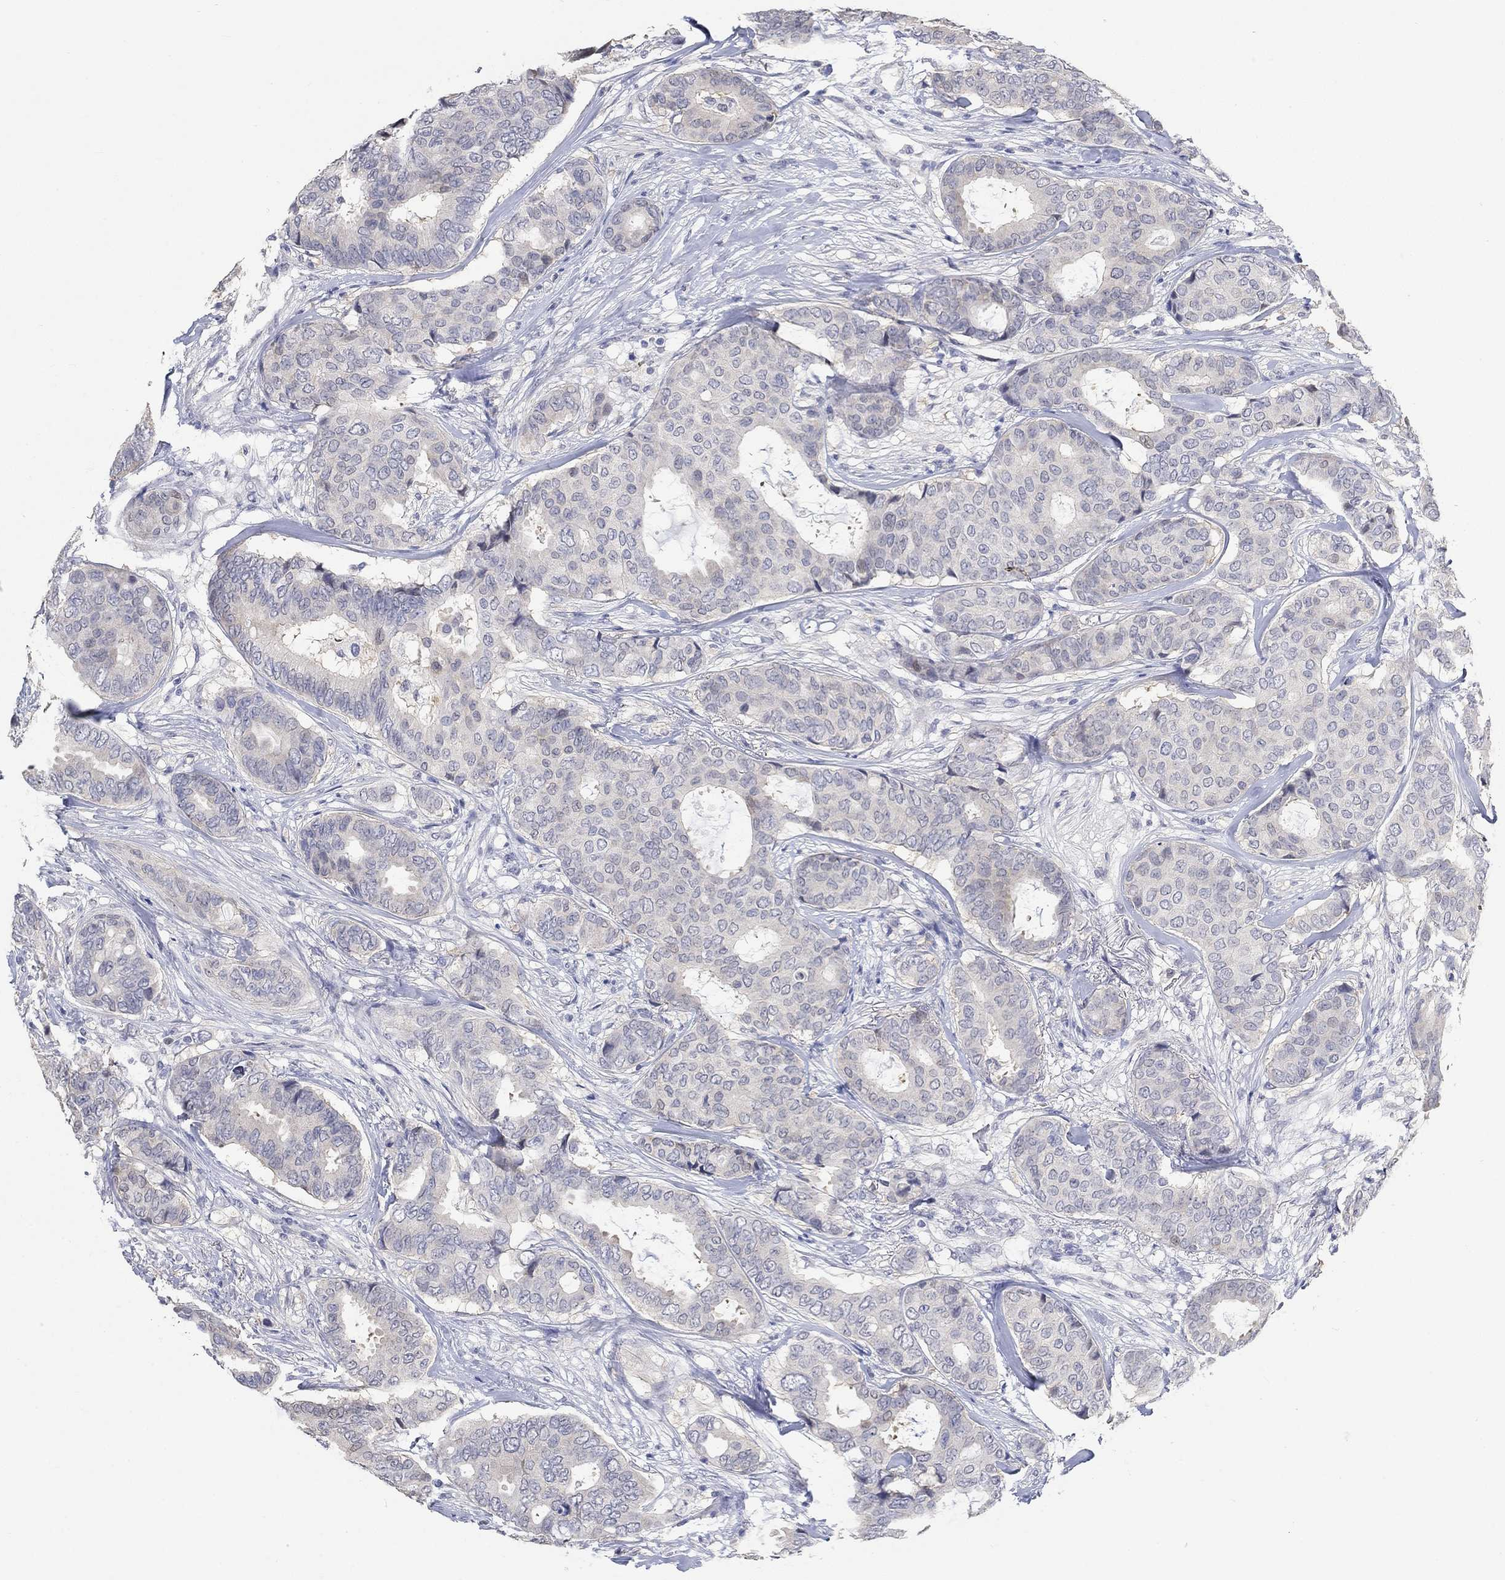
{"staining": {"intensity": "negative", "quantity": "none", "location": "none"}, "tissue": "breast cancer", "cell_type": "Tumor cells", "image_type": "cancer", "snomed": [{"axis": "morphology", "description": "Duct carcinoma"}, {"axis": "topography", "description": "Breast"}], "caption": "Immunohistochemical staining of breast cancer (infiltrating ductal carcinoma) shows no significant expression in tumor cells. (DAB (3,3'-diaminobenzidine) IHC with hematoxylin counter stain).", "gene": "PNMA5", "patient": {"sex": "female", "age": 75}}